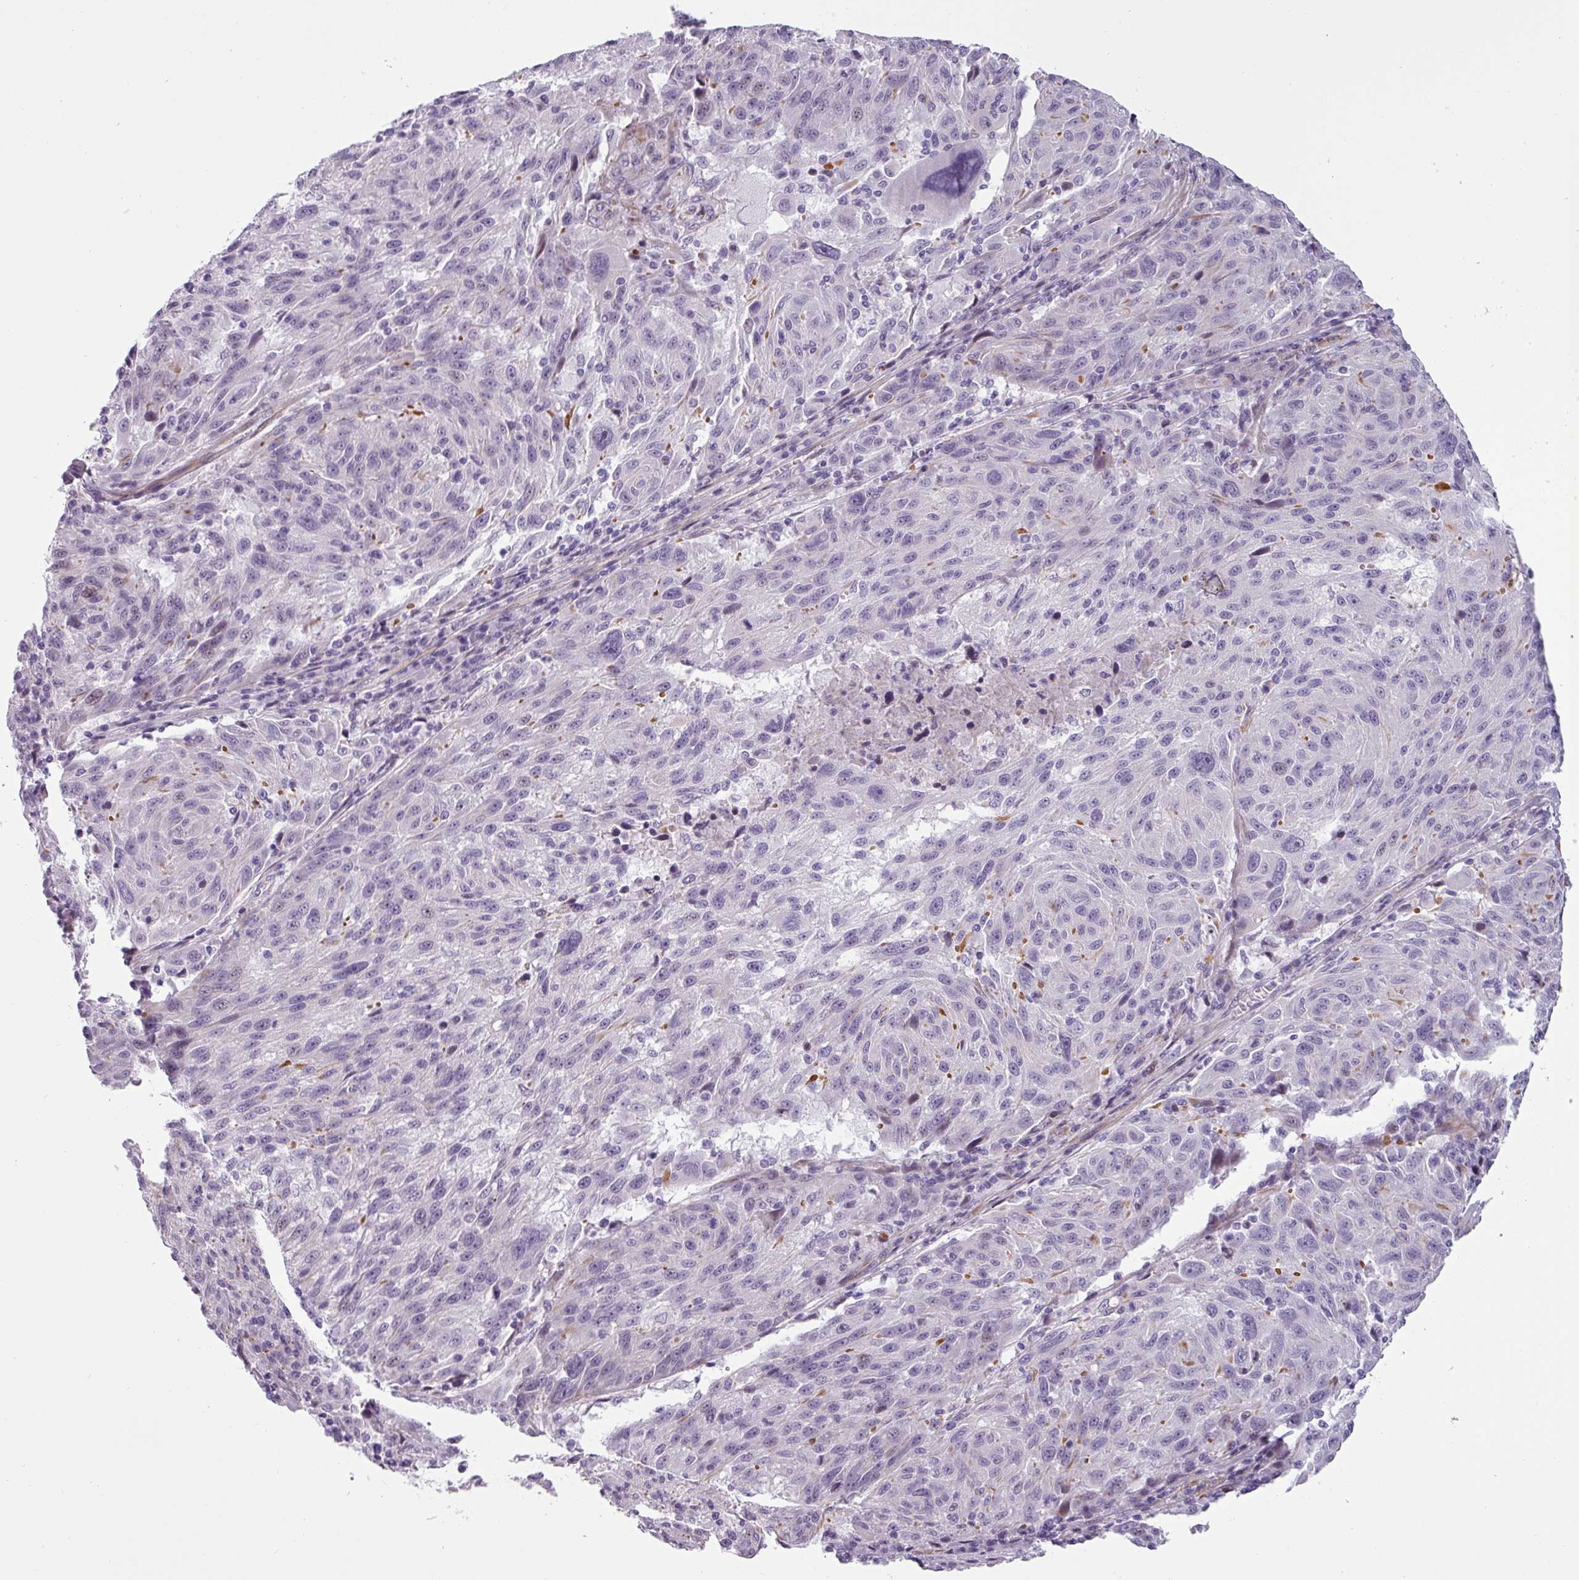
{"staining": {"intensity": "negative", "quantity": "none", "location": "none"}, "tissue": "melanoma", "cell_type": "Tumor cells", "image_type": "cancer", "snomed": [{"axis": "morphology", "description": "Malignant melanoma, NOS"}, {"axis": "topography", "description": "Skin"}], "caption": "Immunohistochemistry photomicrograph of human malignant melanoma stained for a protein (brown), which displays no expression in tumor cells.", "gene": "CHRDL1", "patient": {"sex": "male", "age": 53}}